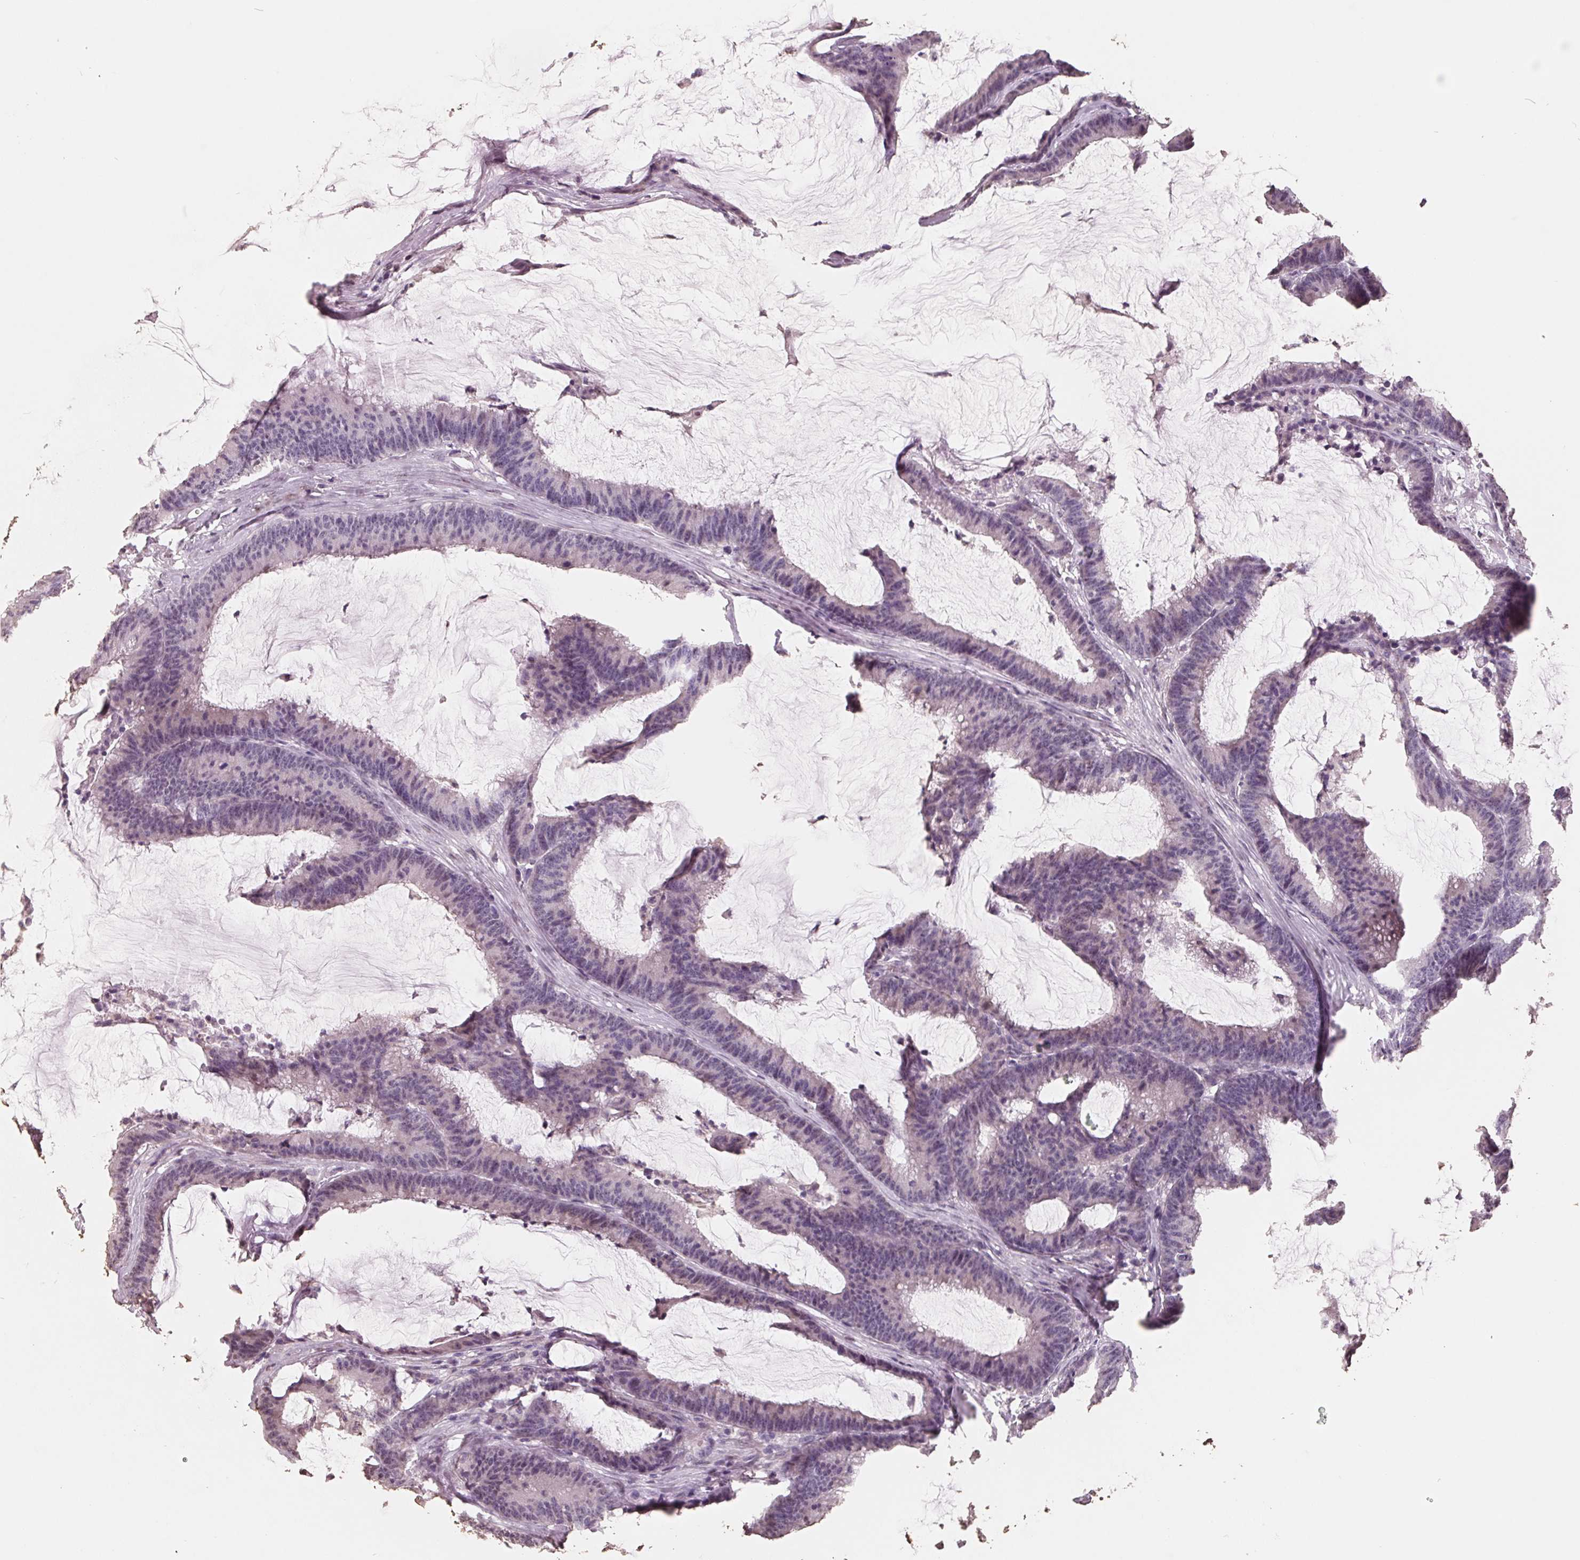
{"staining": {"intensity": "weak", "quantity": "<25%", "location": "nuclear"}, "tissue": "colorectal cancer", "cell_type": "Tumor cells", "image_type": "cancer", "snomed": [{"axis": "morphology", "description": "Adenocarcinoma, NOS"}, {"axis": "topography", "description": "Colon"}], "caption": "The histopathology image exhibits no staining of tumor cells in colorectal adenocarcinoma. (DAB (3,3'-diaminobenzidine) IHC visualized using brightfield microscopy, high magnification).", "gene": "FTCD", "patient": {"sex": "female", "age": 78}}